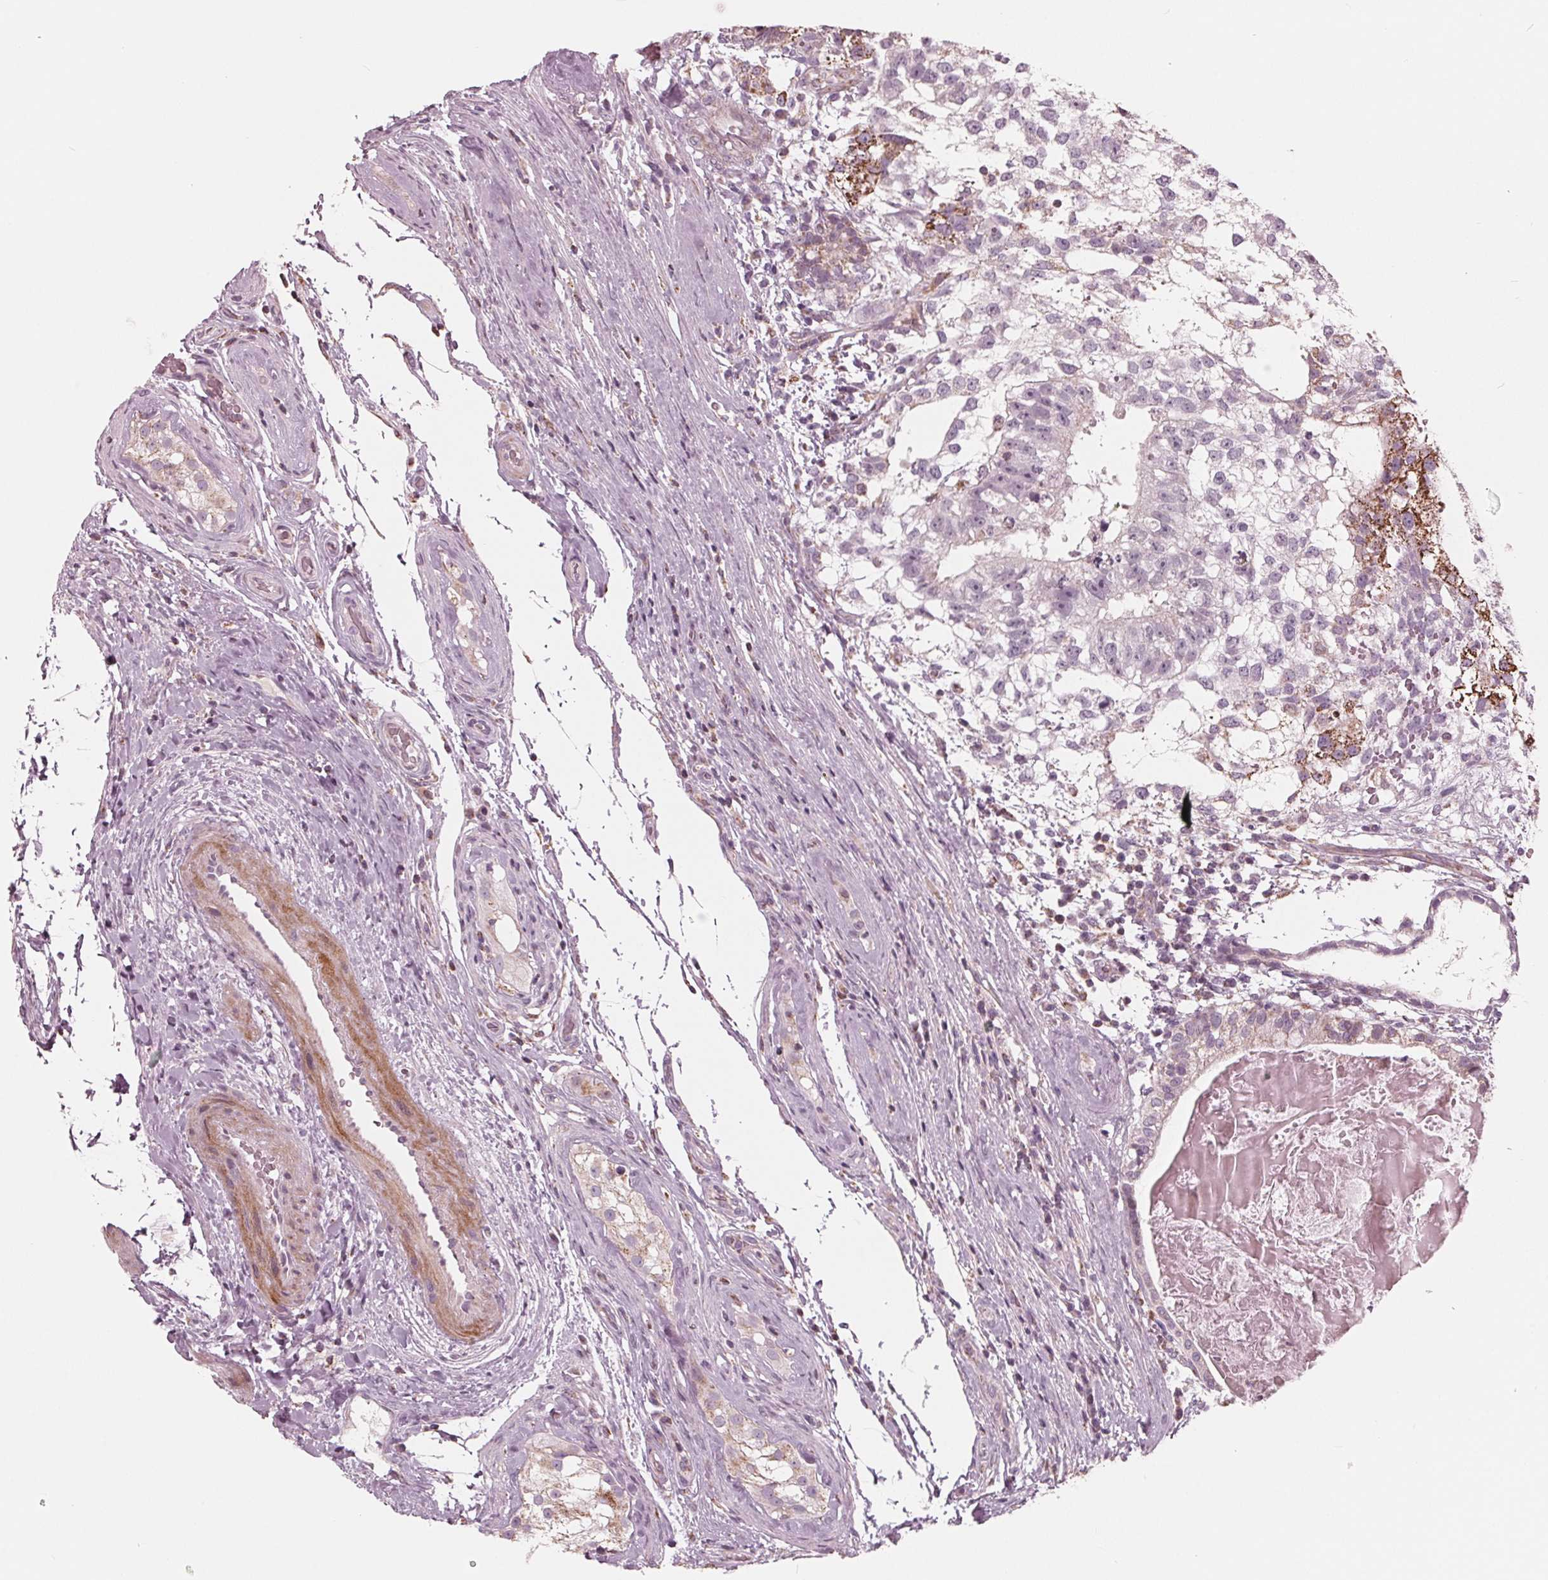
{"staining": {"intensity": "moderate", "quantity": "<25%", "location": "cytoplasmic/membranous"}, "tissue": "testis cancer", "cell_type": "Tumor cells", "image_type": "cancer", "snomed": [{"axis": "morphology", "description": "Seminoma, NOS"}, {"axis": "morphology", "description": "Carcinoma, Embryonal, NOS"}, {"axis": "topography", "description": "Testis"}], "caption": "An image showing moderate cytoplasmic/membranous staining in approximately <25% of tumor cells in seminoma (testis), as visualized by brown immunohistochemical staining.", "gene": "DCAF4L2", "patient": {"sex": "male", "age": 41}}